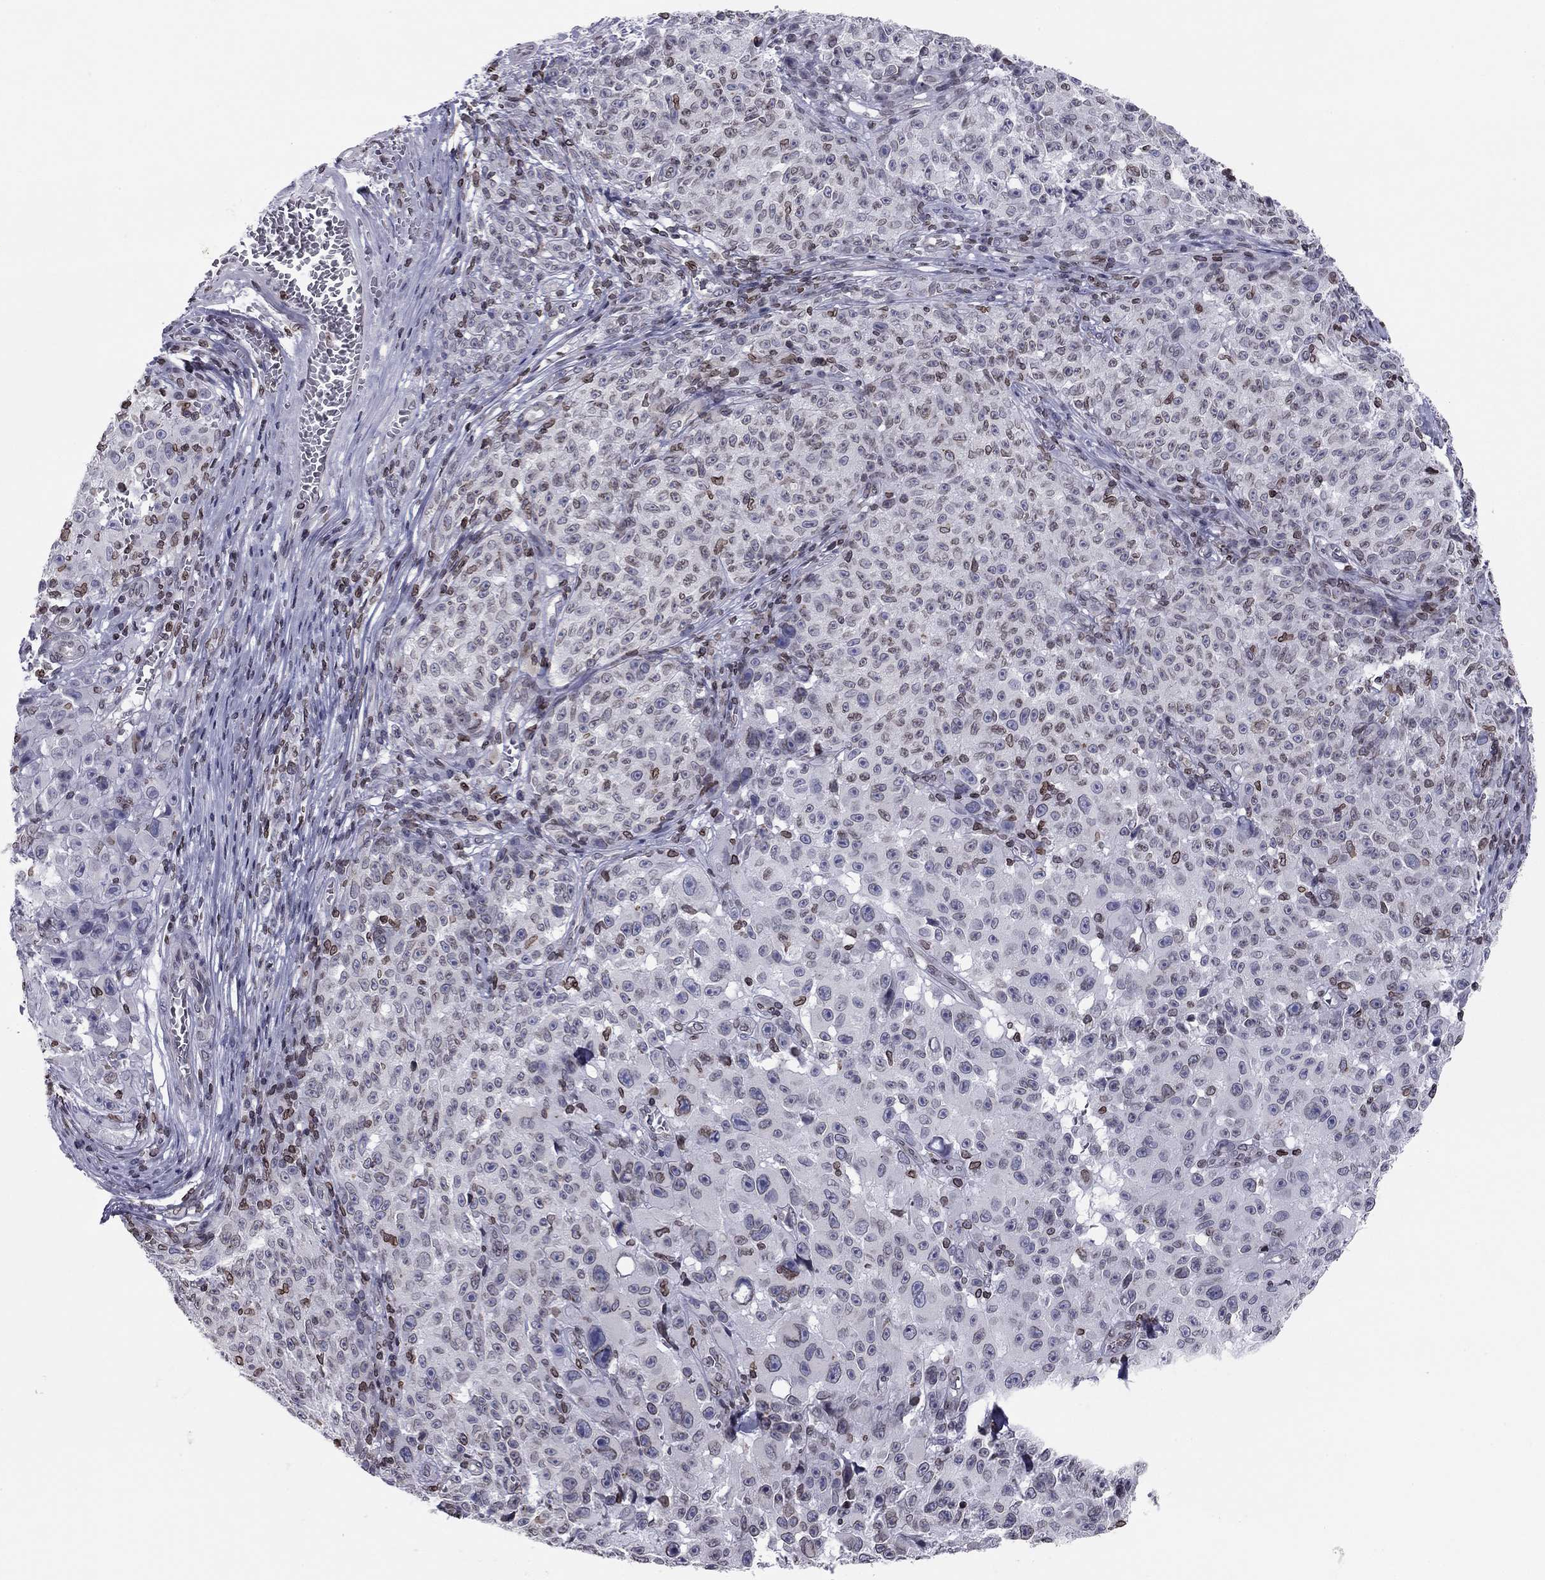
{"staining": {"intensity": "negative", "quantity": "none", "location": "none"}, "tissue": "melanoma", "cell_type": "Tumor cells", "image_type": "cancer", "snomed": [{"axis": "morphology", "description": "Malignant melanoma, NOS"}, {"axis": "topography", "description": "Skin"}], "caption": "The micrograph reveals no significant expression in tumor cells of melanoma.", "gene": "ESPL1", "patient": {"sex": "female", "age": 82}}